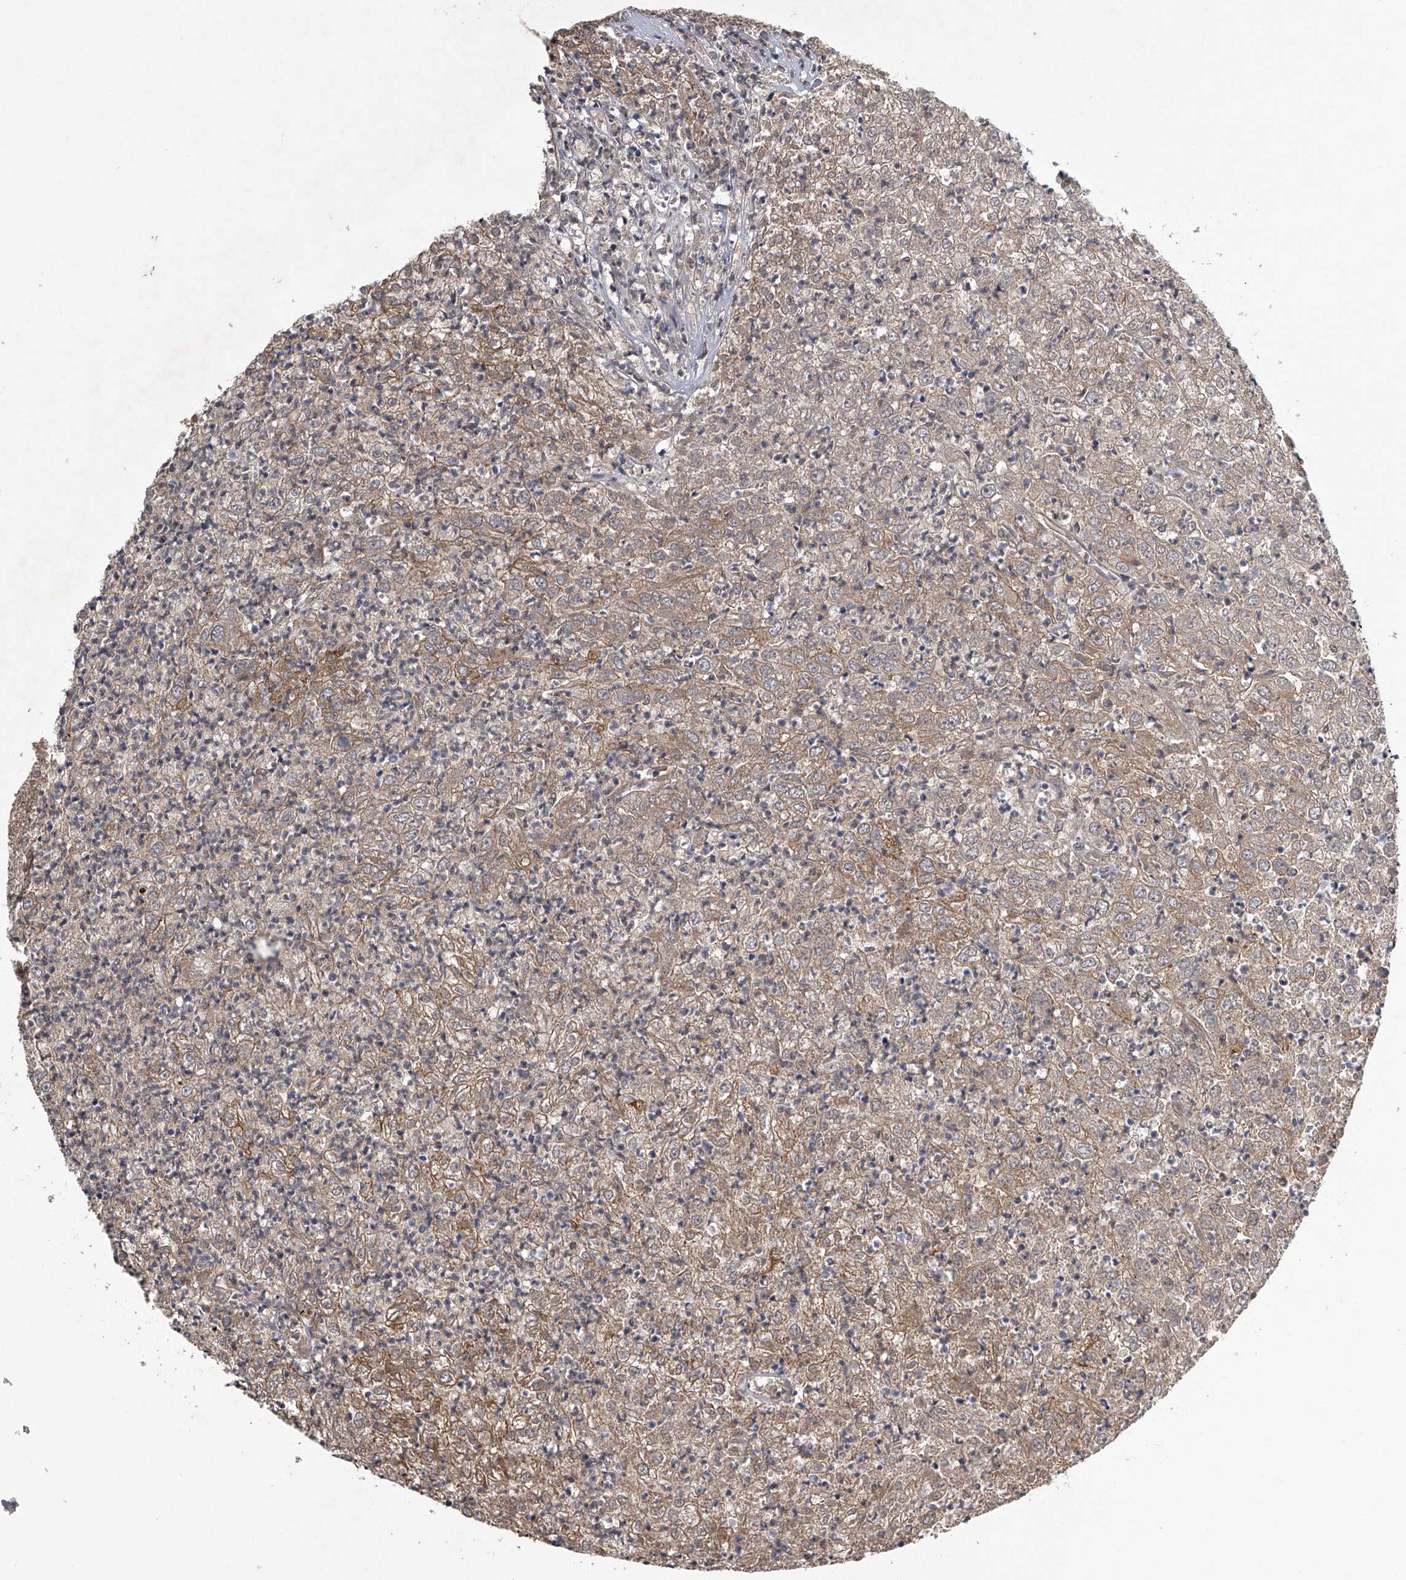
{"staining": {"intensity": "moderate", "quantity": "25%-75%", "location": "cytoplasmic/membranous"}, "tissue": "renal cancer", "cell_type": "Tumor cells", "image_type": "cancer", "snomed": [{"axis": "morphology", "description": "Adenocarcinoma, NOS"}, {"axis": "topography", "description": "Kidney"}], "caption": "Tumor cells demonstrate moderate cytoplasmic/membranous positivity in approximately 25%-75% of cells in renal cancer.", "gene": "SLC12A8", "patient": {"sex": "female", "age": 54}}